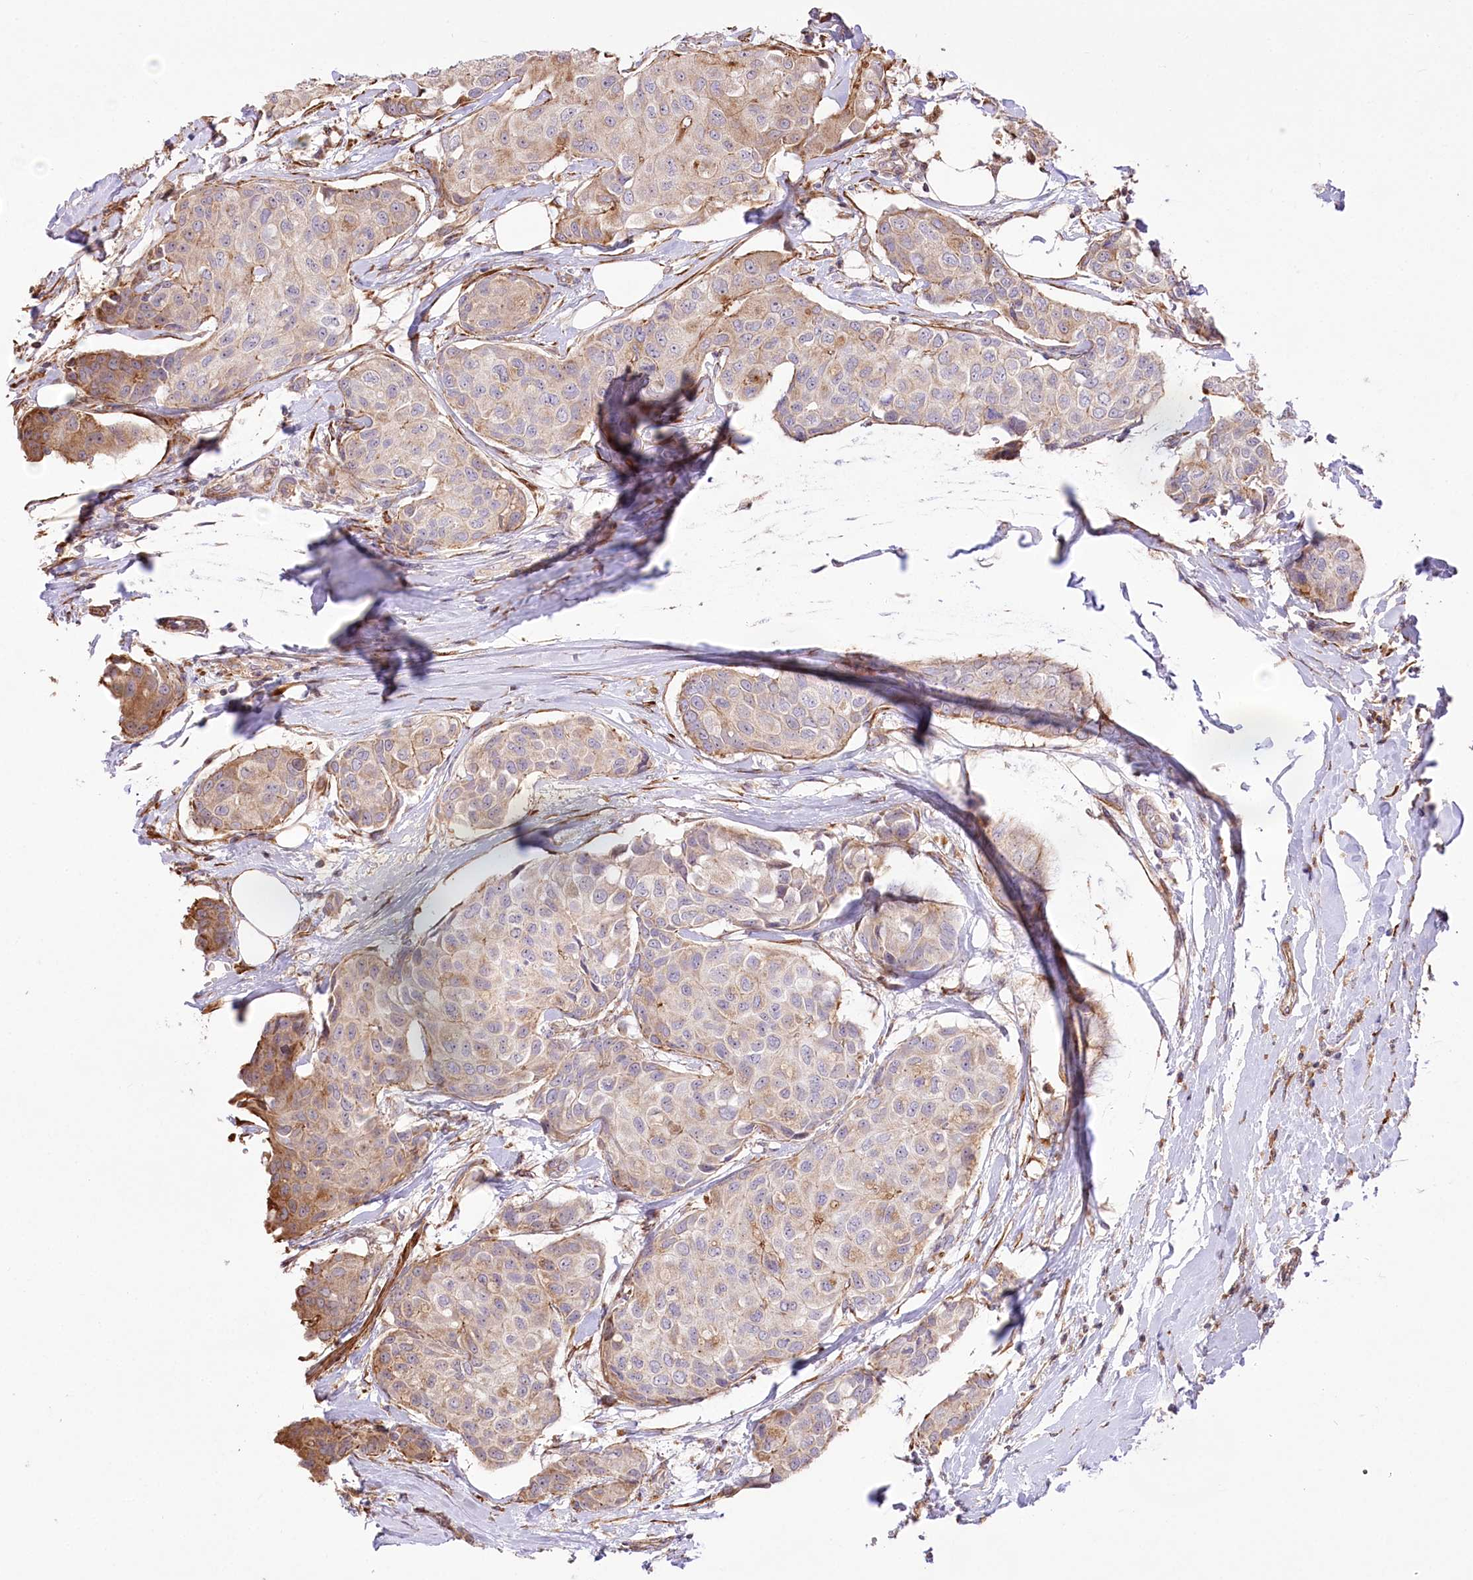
{"staining": {"intensity": "moderate", "quantity": "<25%", "location": "cytoplasmic/membranous"}, "tissue": "breast cancer", "cell_type": "Tumor cells", "image_type": "cancer", "snomed": [{"axis": "morphology", "description": "Duct carcinoma"}, {"axis": "topography", "description": "Breast"}], "caption": "A brown stain highlights moderate cytoplasmic/membranous positivity of a protein in breast cancer tumor cells.", "gene": "RNF24", "patient": {"sex": "female", "age": 80}}